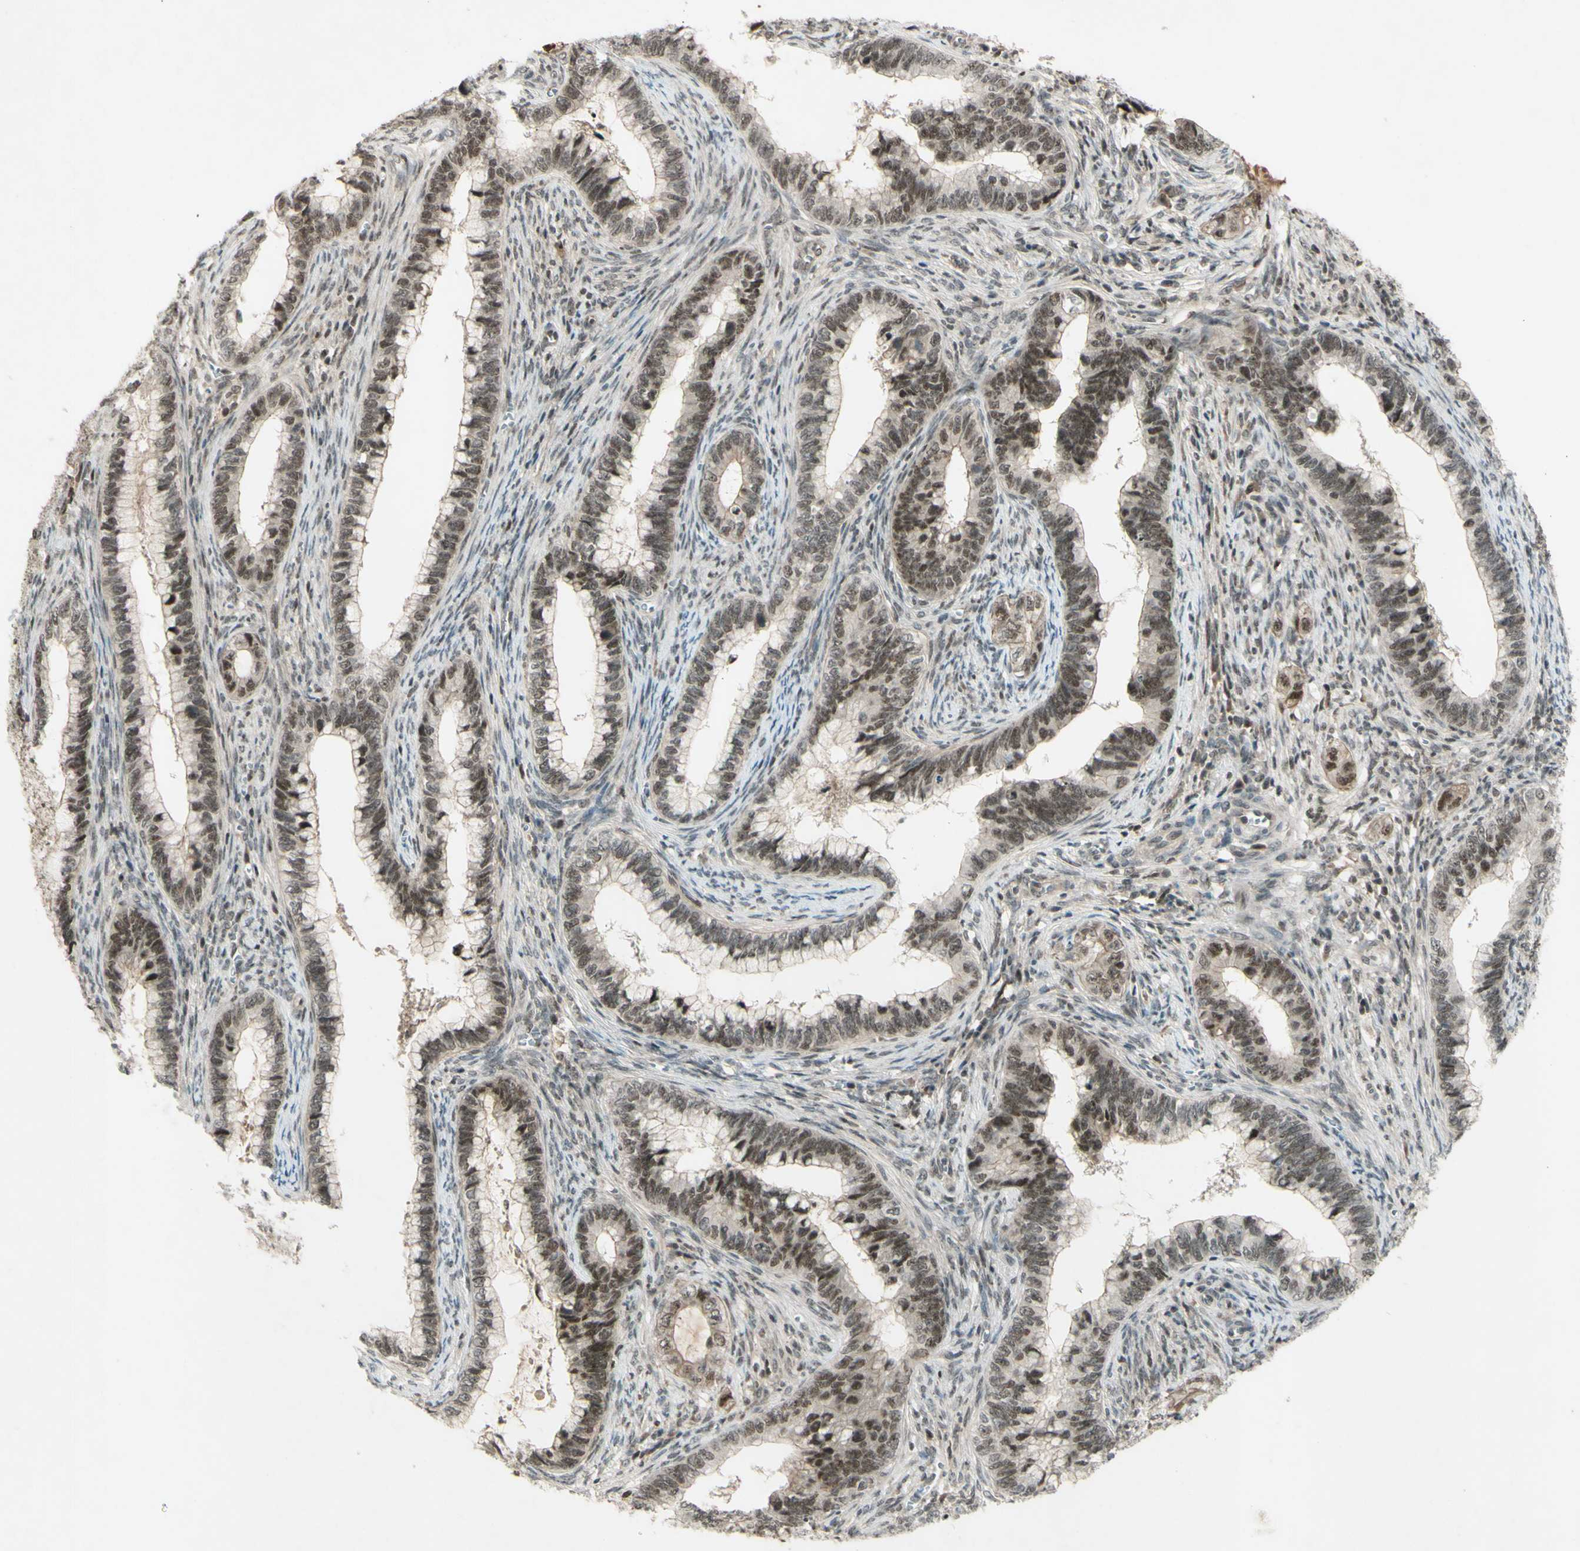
{"staining": {"intensity": "moderate", "quantity": ">75%", "location": "nuclear"}, "tissue": "cervical cancer", "cell_type": "Tumor cells", "image_type": "cancer", "snomed": [{"axis": "morphology", "description": "Adenocarcinoma, NOS"}, {"axis": "topography", "description": "Cervix"}], "caption": "There is medium levels of moderate nuclear staining in tumor cells of cervical adenocarcinoma, as demonstrated by immunohistochemical staining (brown color).", "gene": "SNW1", "patient": {"sex": "female", "age": 44}}